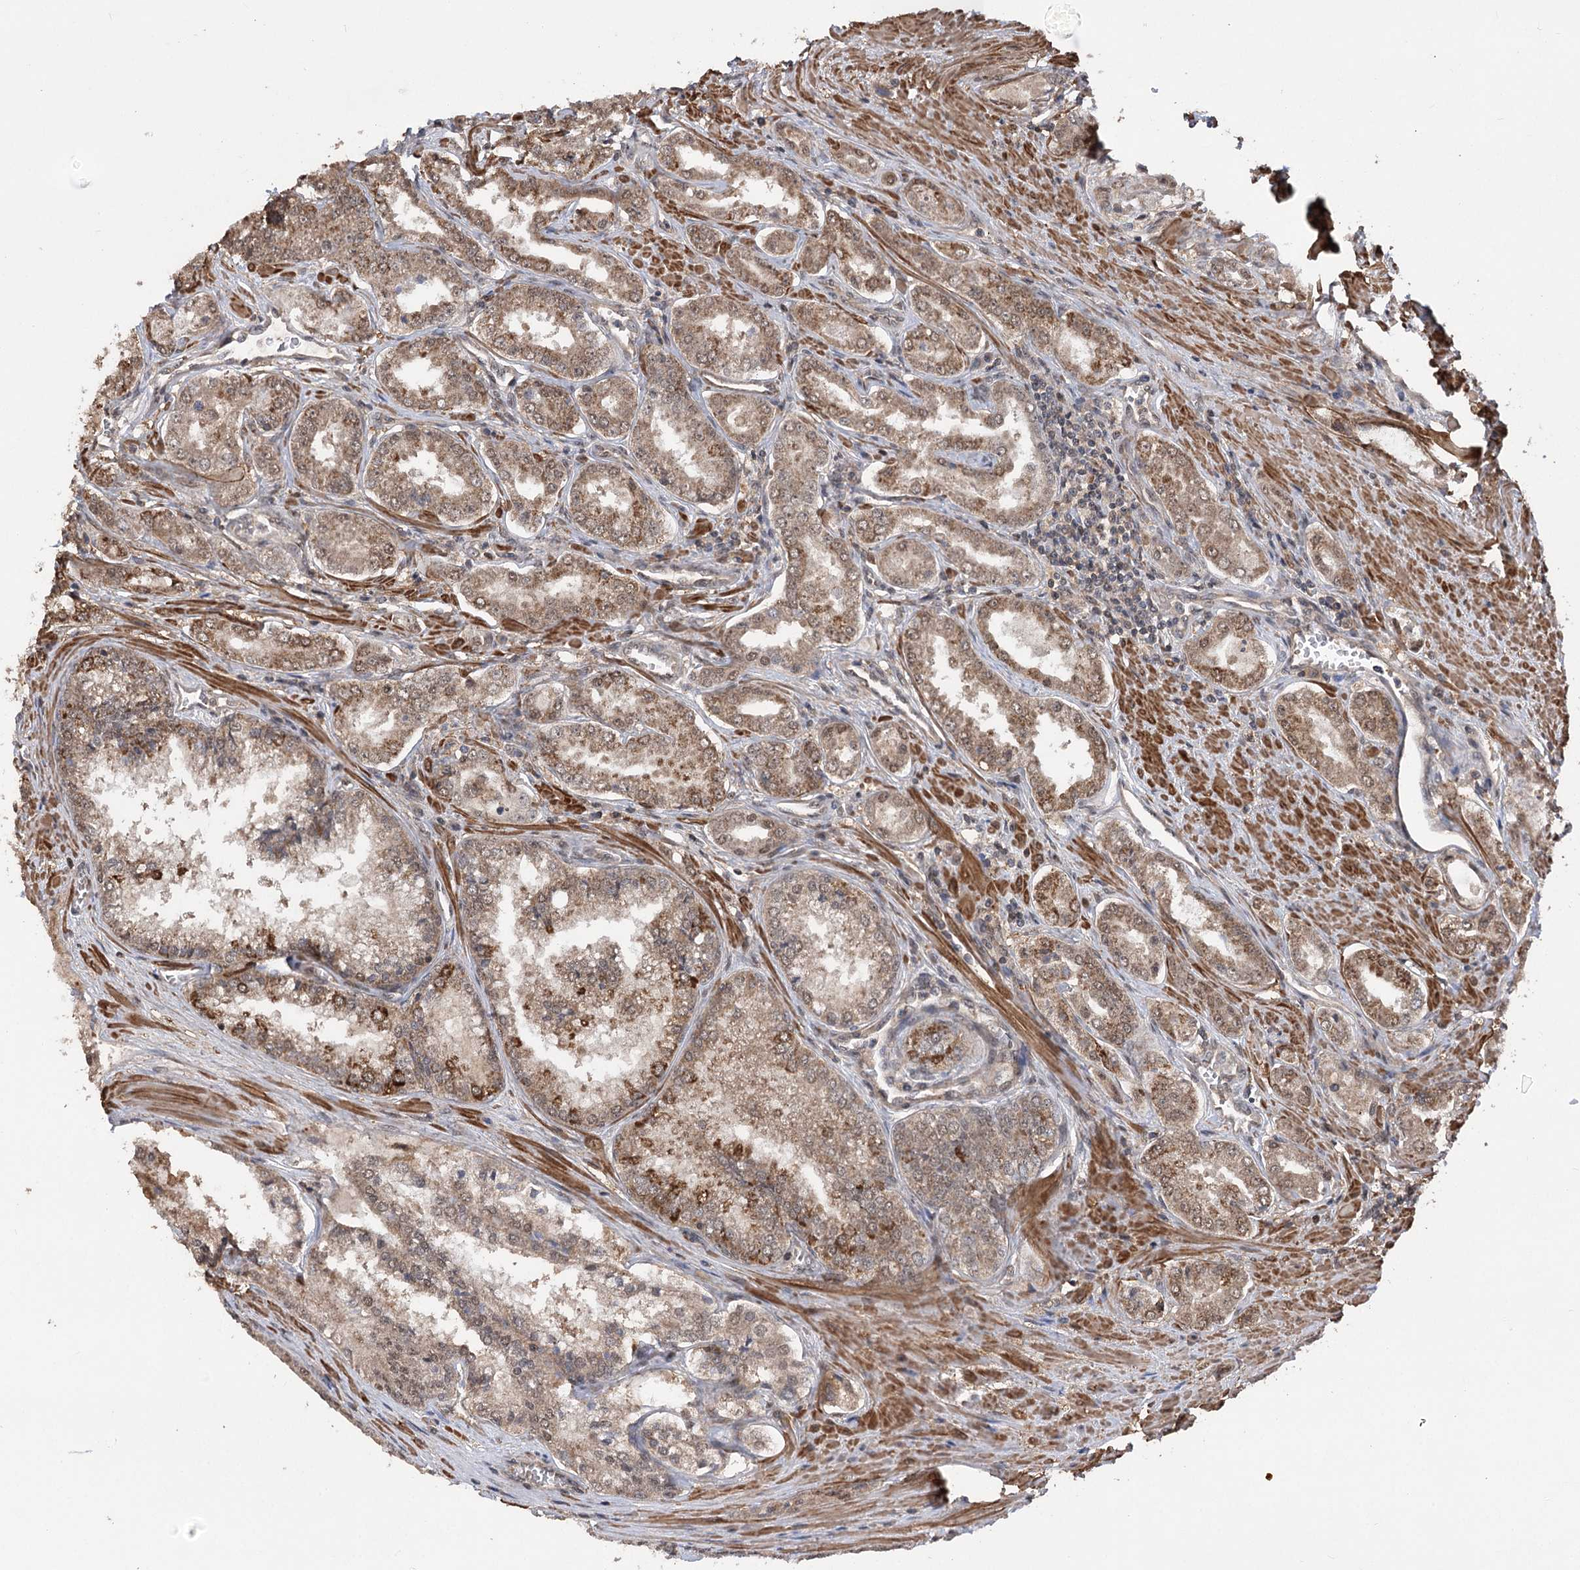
{"staining": {"intensity": "moderate", "quantity": ">75%", "location": "cytoplasmic/membranous"}, "tissue": "prostate cancer", "cell_type": "Tumor cells", "image_type": "cancer", "snomed": [{"axis": "morphology", "description": "Adenocarcinoma, High grade"}, {"axis": "topography", "description": "Prostate"}], "caption": "Immunohistochemistry (IHC) image of adenocarcinoma (high-grade) (prostate) stained for a protein (brown), which reveals medium levels of moderate cytoplasmic/membranous expression in approximately >75% of tumor cells.", "gene": "TENM2", "patient": {"sex": "male", "age": 72}}